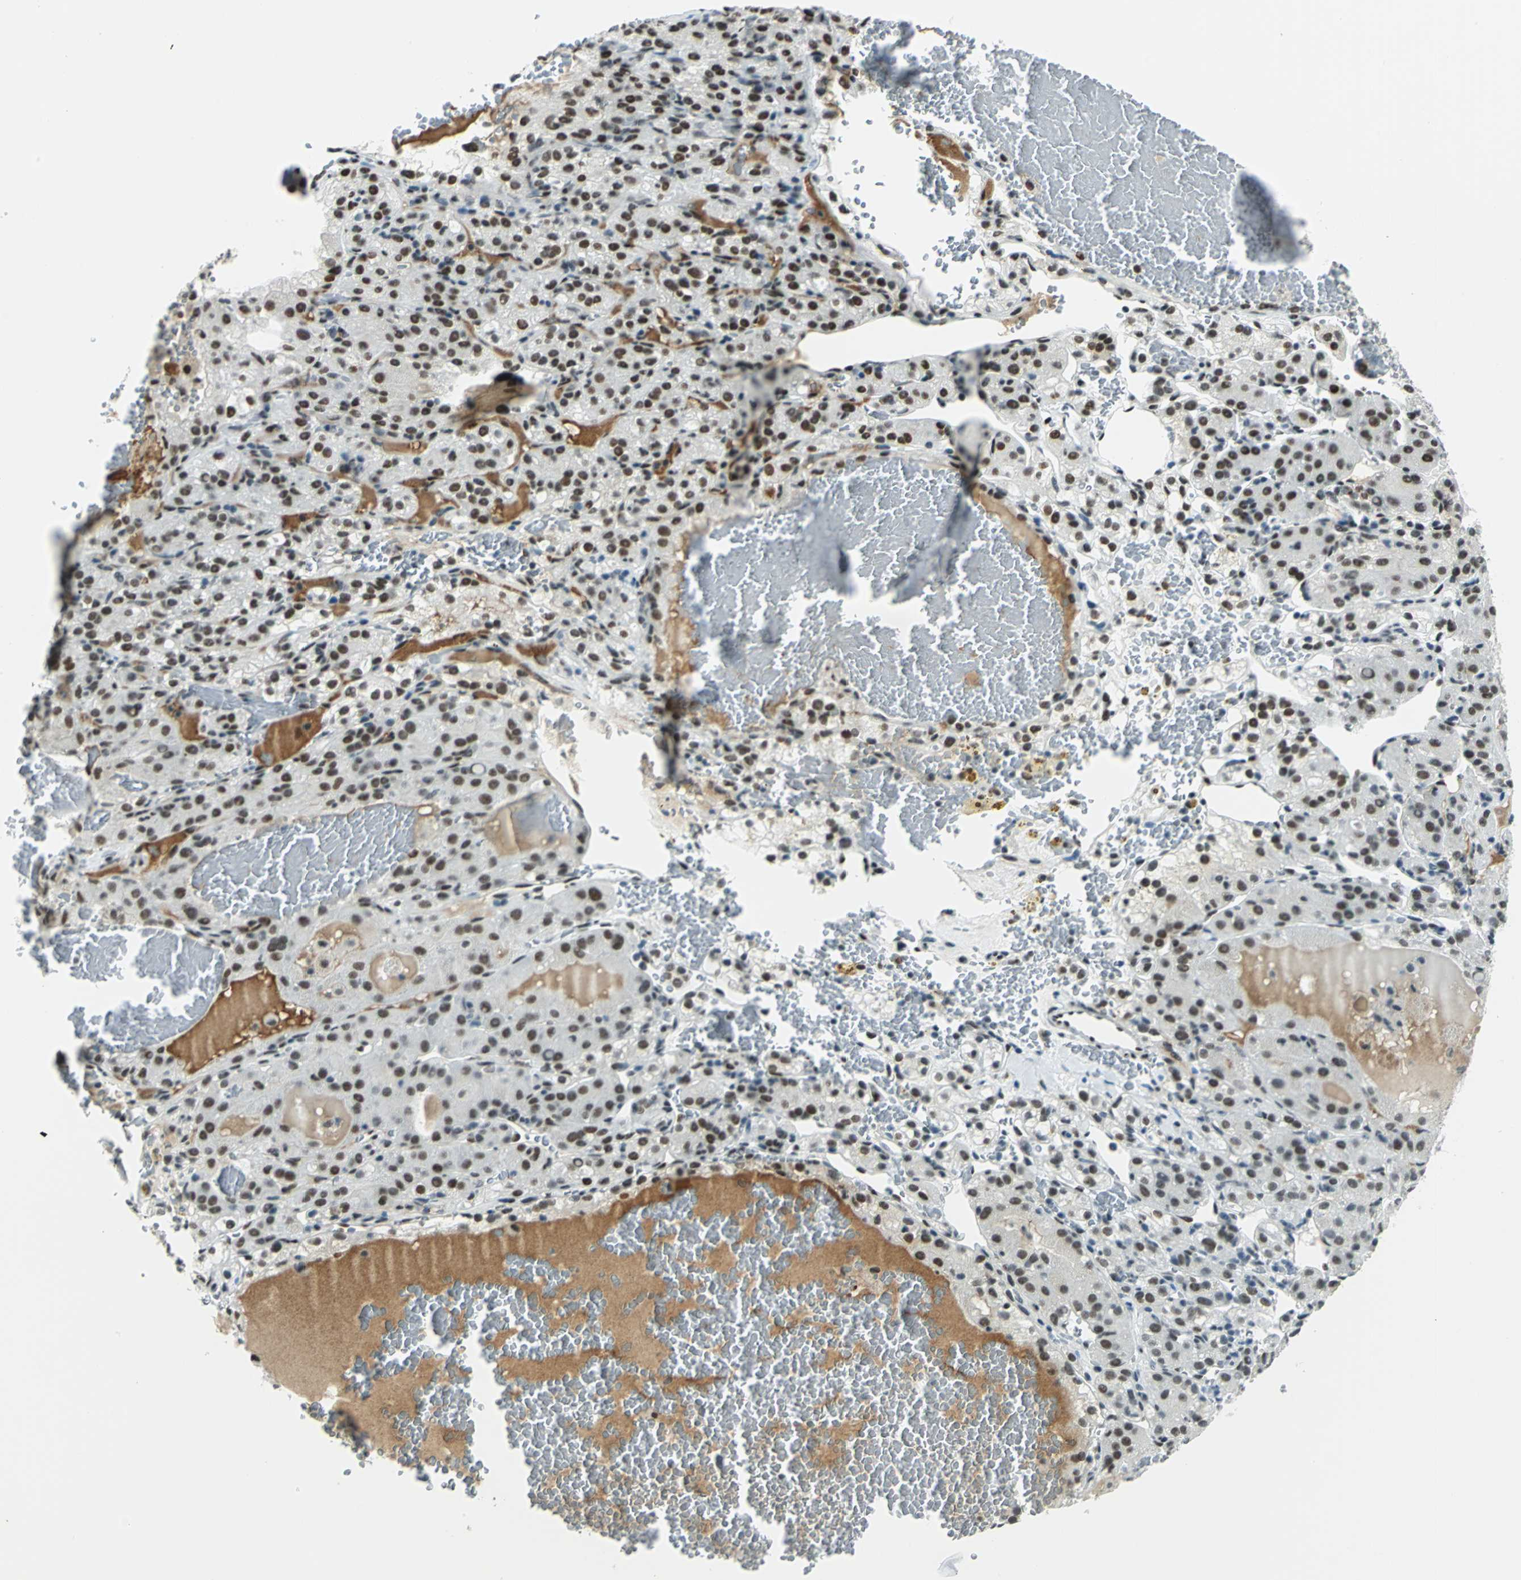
{"staining": {"intensity": "strong", "quantity": "25%-75%", "location": "nuclear"}, "tissue": "renal cancer", "cell_type": "Tumor cells", "image_type": "cancer", "snomed": [{"axis": "morphology", "description": "Normal tissue, NOS"}, {"axis": "morphology", "description": "Adenocarcinoma, NOS"}, {"axis": "topography", "description": "Kidney"}], "caption": "Immunohistochemical staining of human renal adenocarcinoma exhibits high levels of strong nuclear staining in approximately 25%-75% of tumor cells. Nuclei are stained in blue.", "gene": "MTMR10", "patient": {"sex": "male", "age": 61}}